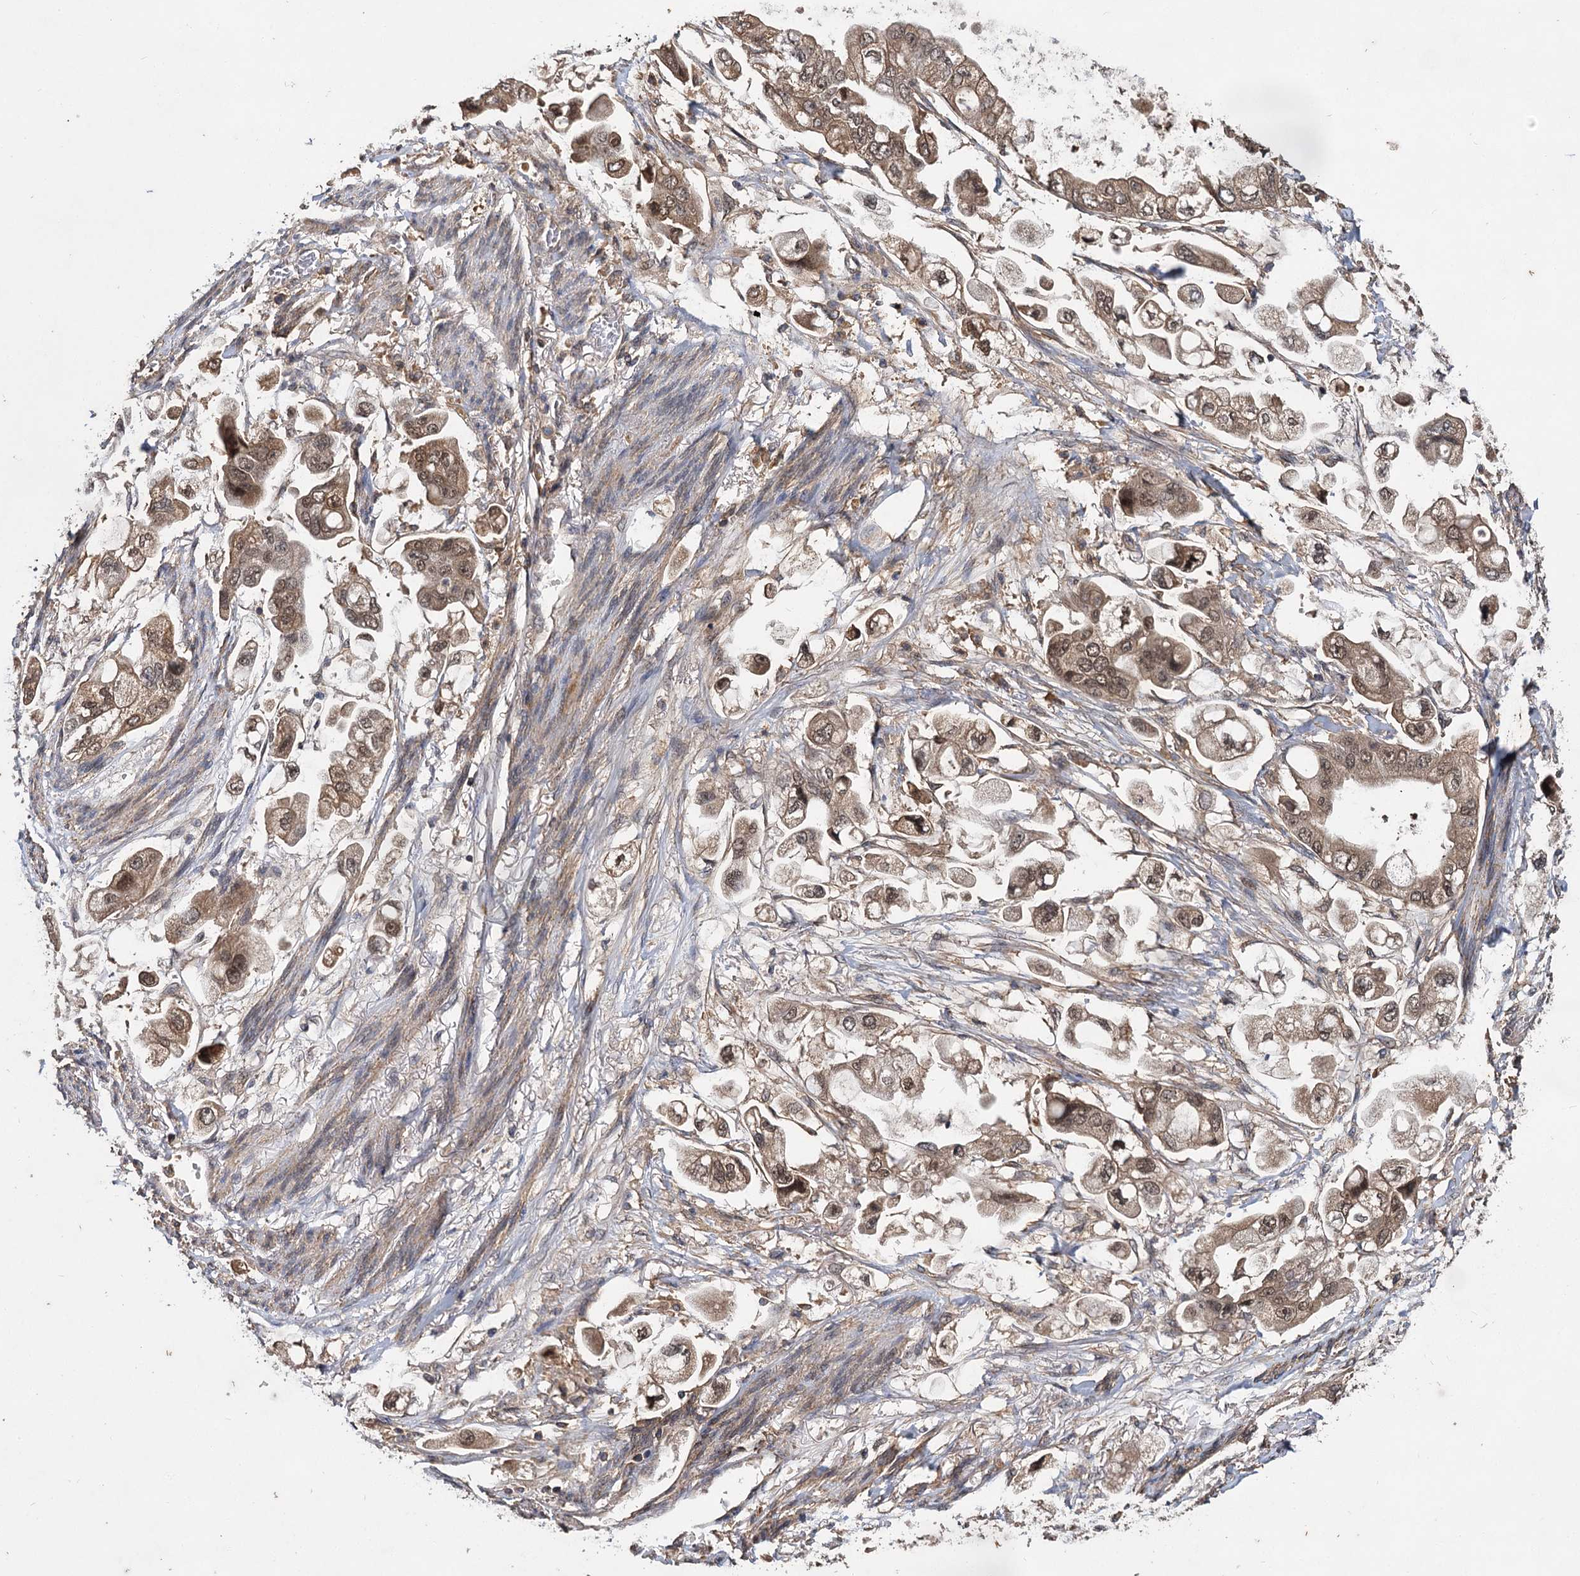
{"staining": {"intensity": "moderate", "quantity": ">75%", "location": "cytoplasmic/membranous,nuclear"}, "tissue": "stomach cancer", "cell_type": "Tumor cells", "image_type": "cancer", "snomed": [{"axis": "morphology", "description": "Adenocarcinoma, NOS"}, {"axis": "topography", "description": "Stomach"}], "caption": "Protein expression analysis of human adenocarcinoma (stomach) reveals moderate cytoplasmic/membranous and nuclear staining in about >75% of tumor cells.", "gene": "MBD6", "patient": {"sex": "male", "age": 62}}